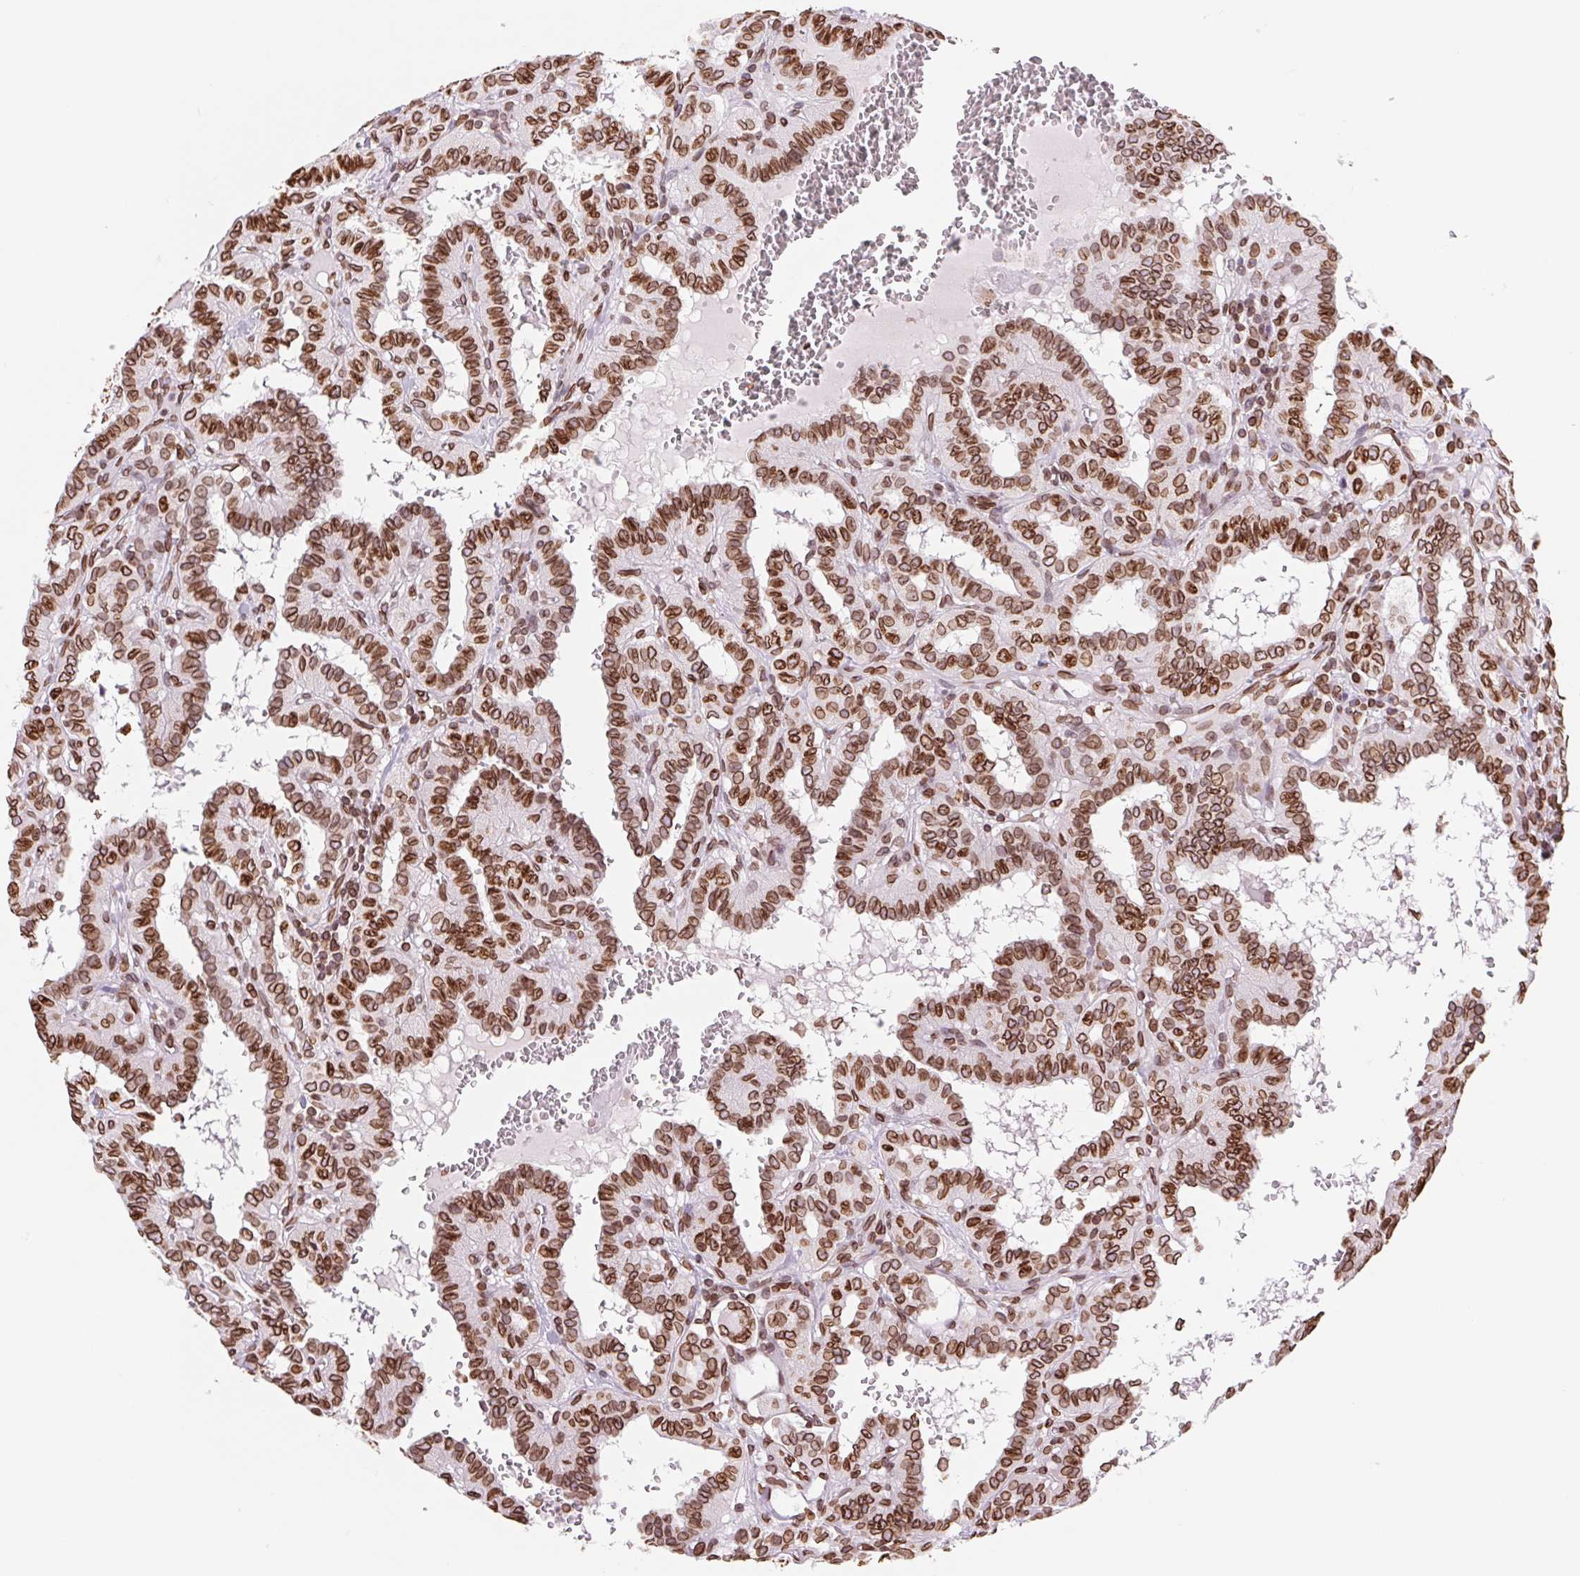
{"staining": {"intensity": "strong", "quantity": ">75%", "location": "cytoplasmic/membranous,nuclear"}, "tissue": "thyroid cancer", "cell_type": "Tumor cells", "image_type": "cancer", "snomed": [{"axis": "morphology", "description": "Papillary adenocarcinoma, NOS"}, {"axis": "topography", "description": "Thyroid gland"}], "caption": "Papillary adenocarcinoma (thyroid) stained for a protein reveals strong cytoplasmic/membranous and nuclear positivity in tumor cells.", "gene": "LMNB2", "patient": {"sex": "female", "age": 21}}